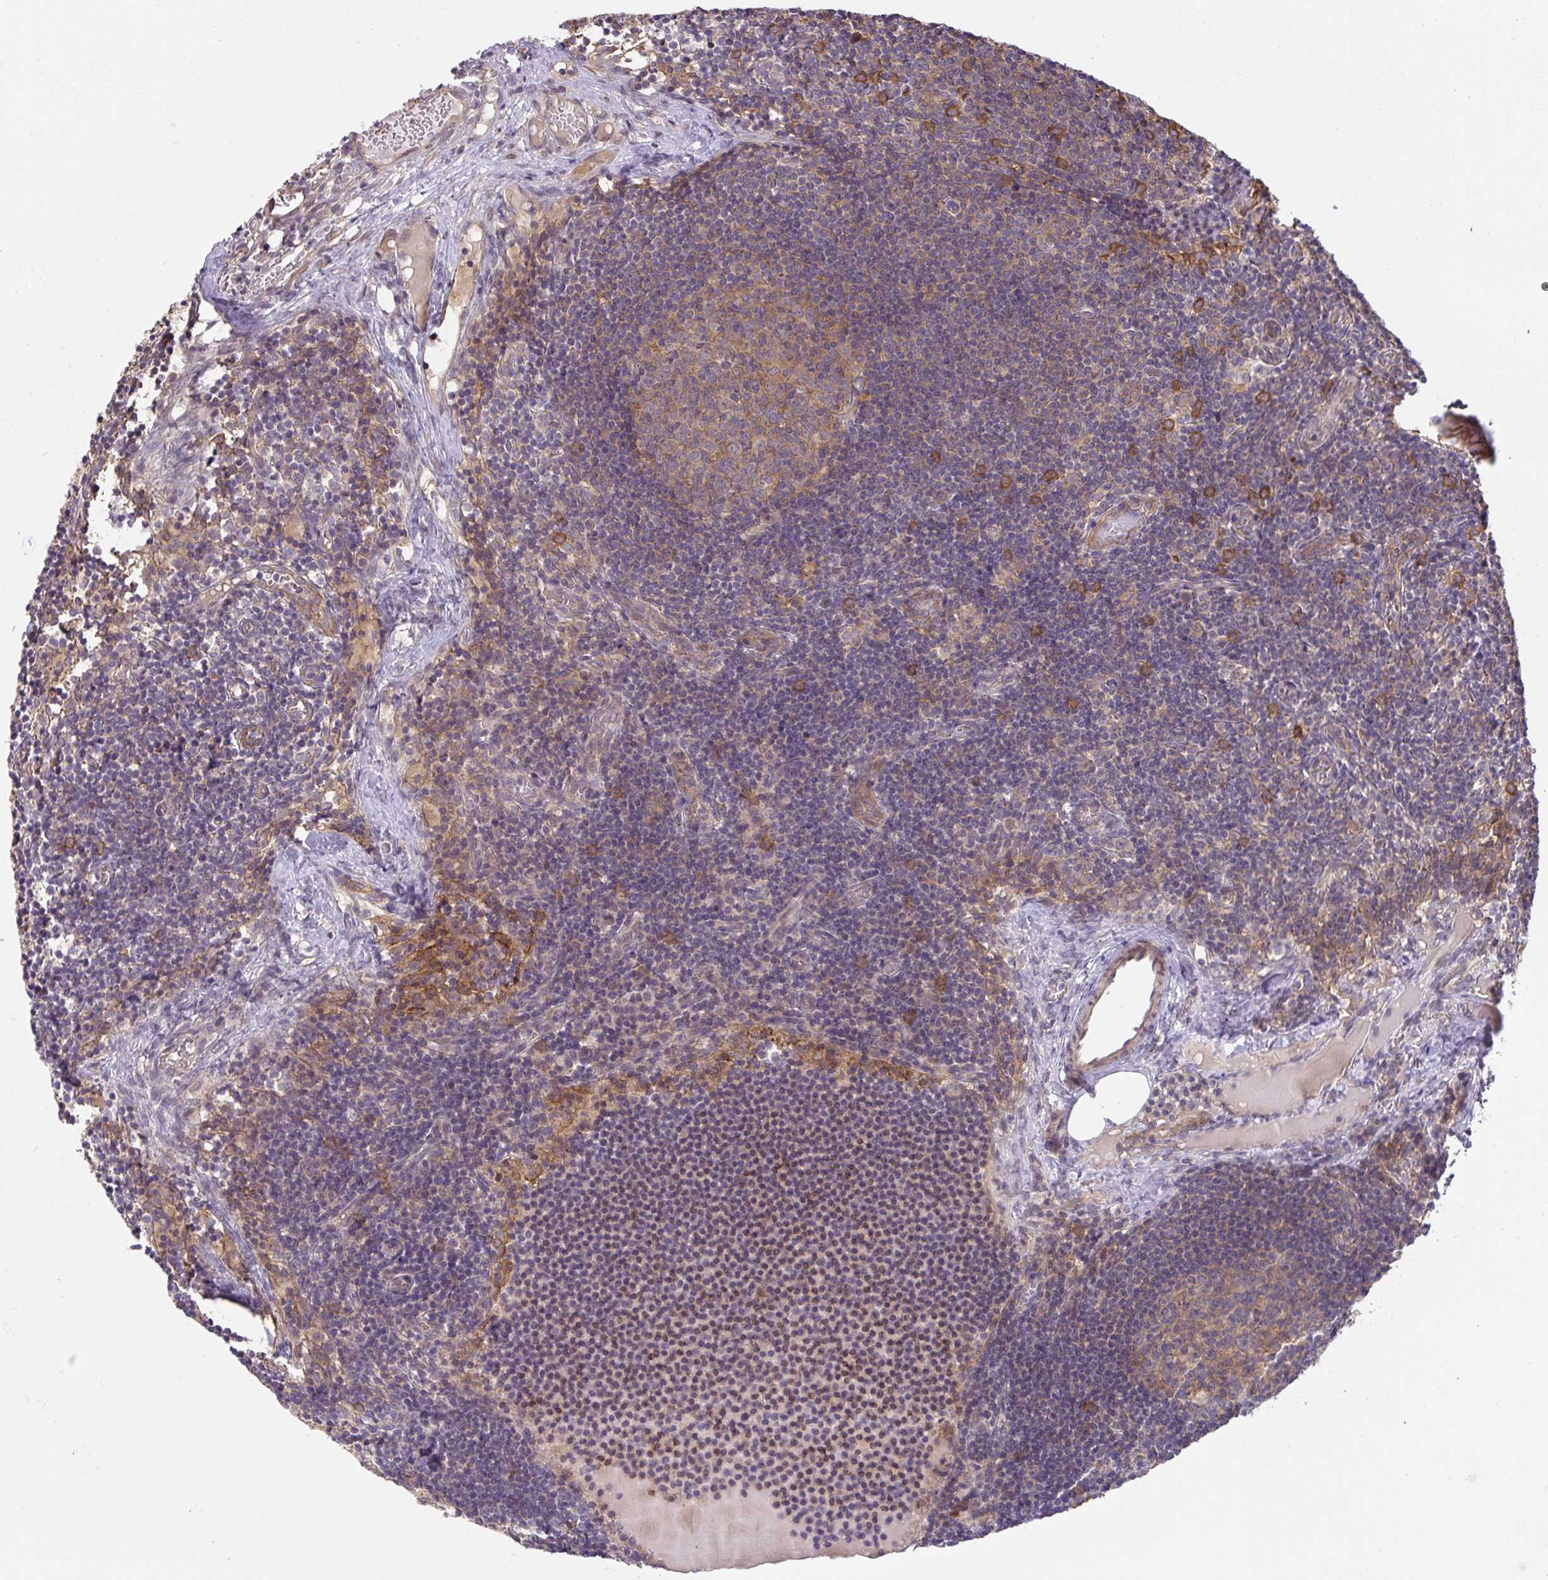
{"staining": {"intensity": "moderate", "quantity": "25%-75%", "location": "cytoplasmic/membranous"}, "tissue": "lymph node", "cell_type": "Germinal center cells", "image_type": "normal", "snomed": [{"axis": "morphology", "description": "Normal tissue, NOS"}, {"axis": "topography", "description": "Lymph node"}], "caption": "An image of human lymph node stained for a protein shows moderate cytoplasmic/membranous brown staining in germinal center cells. (DAB (3,3'-diaminobenzidine) = brown stain, brightfield microscopy at high magnification).", "gene": "EEF1AKMT1", "patient": {"sex": "female", "age": 31}}